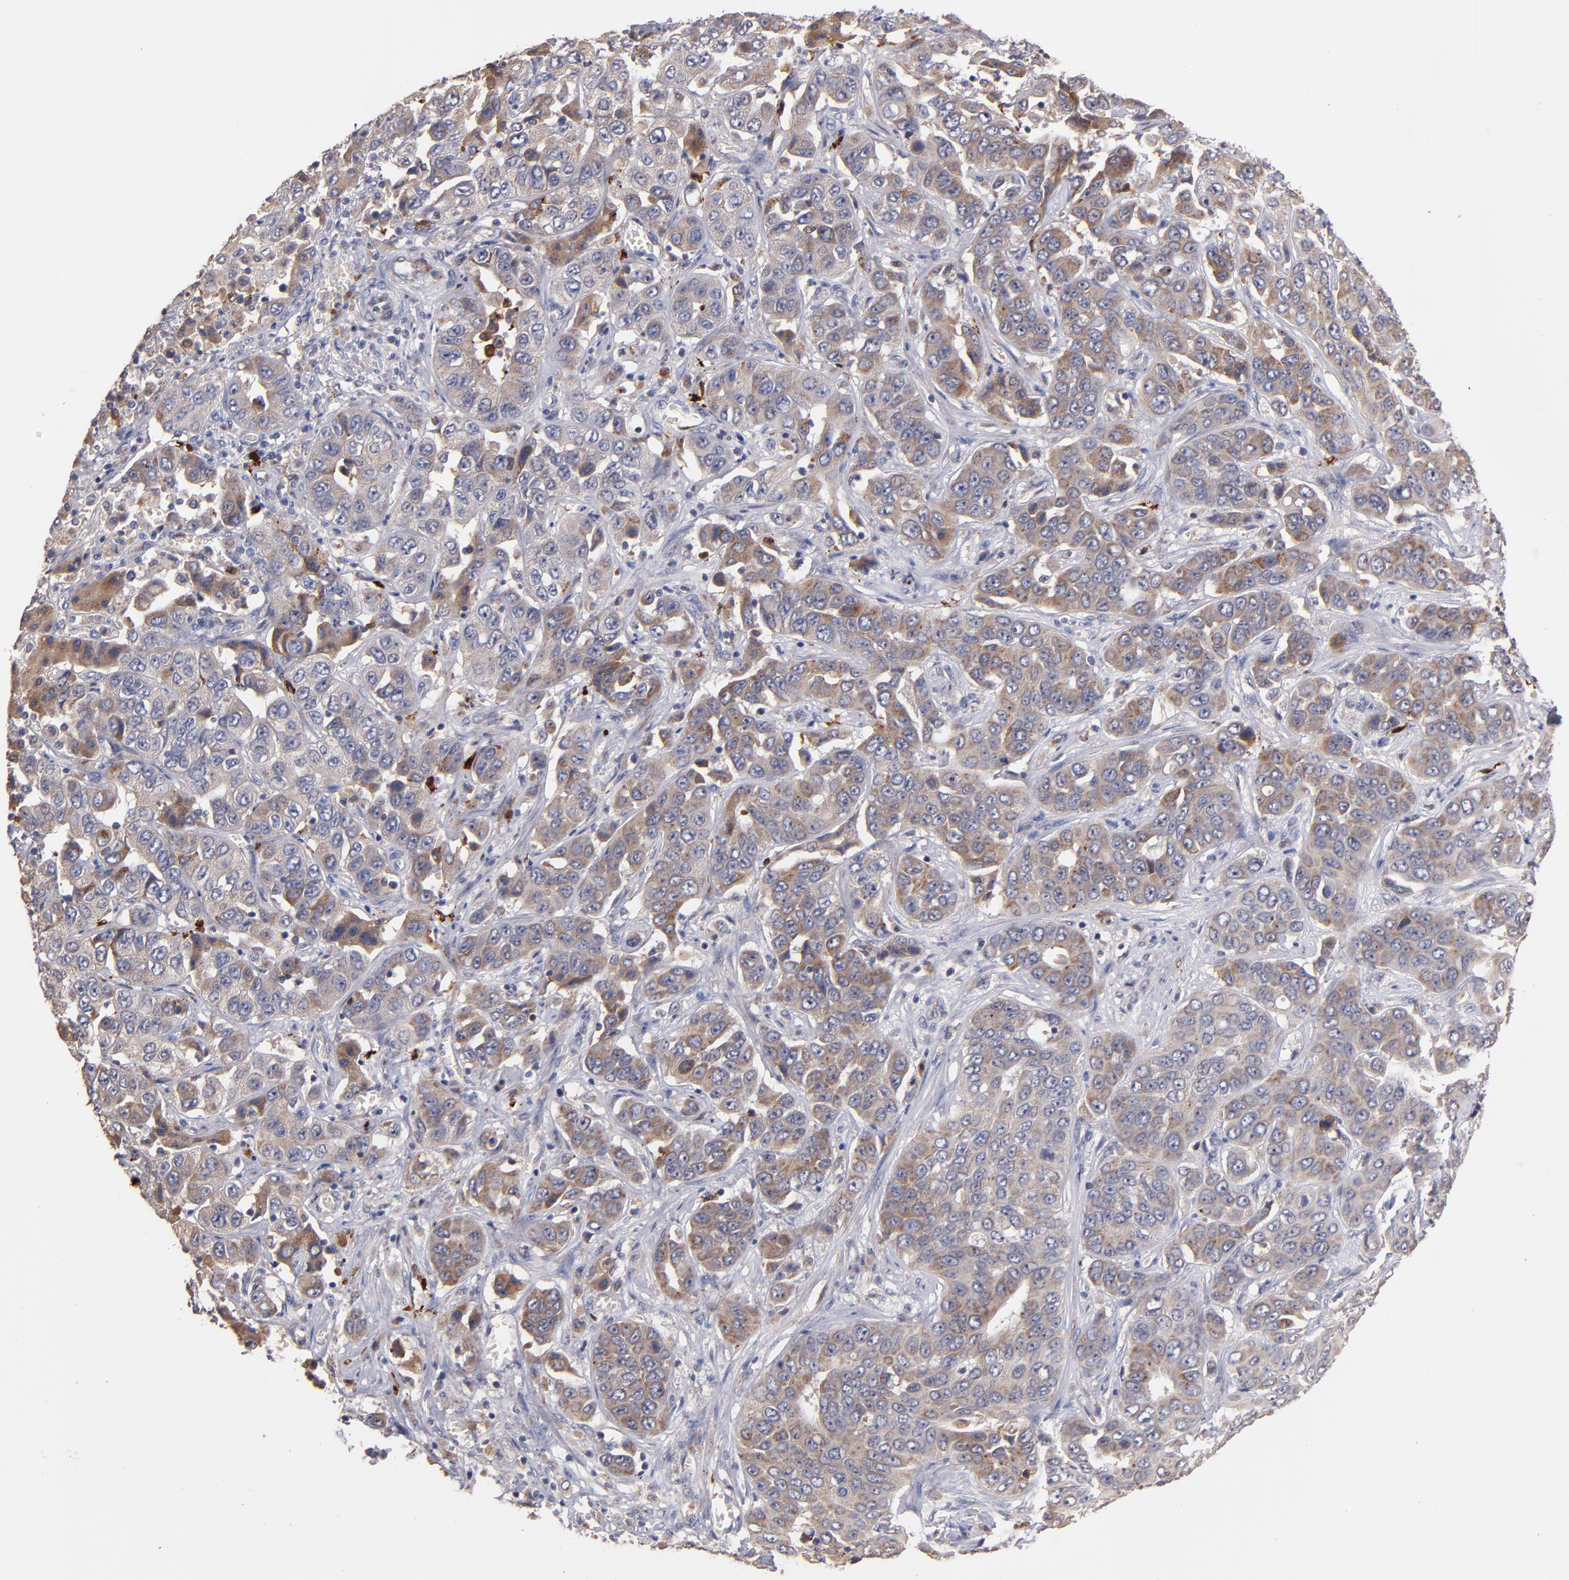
{"staining": {"intensity": "moderate", "quantity": ">75%", "location": "cytoplasmic/membranous"}, "tissue": "liver cancer", "cell_type": "Tumor cells", "image_type": "cancer", "snomed": [{"axis": "morphology", "description": "Cholangiocarcinoma"}, {"axis": "topography", "description": "Liver"}], "caption": "Immunohistochemistry micrograph of neoplastic tissue: cholangiocarcinoma (liver) stained using immunohistochemistry (IHC) exhibits medium levels of moderate protein expression localized specifically in the cytoplasmic/membranous of tumor cells, appearing as a cytoplasmic/membranous brown color.", "gene": "DIABLO", "patient": {"sex": "female", "age": 52}}